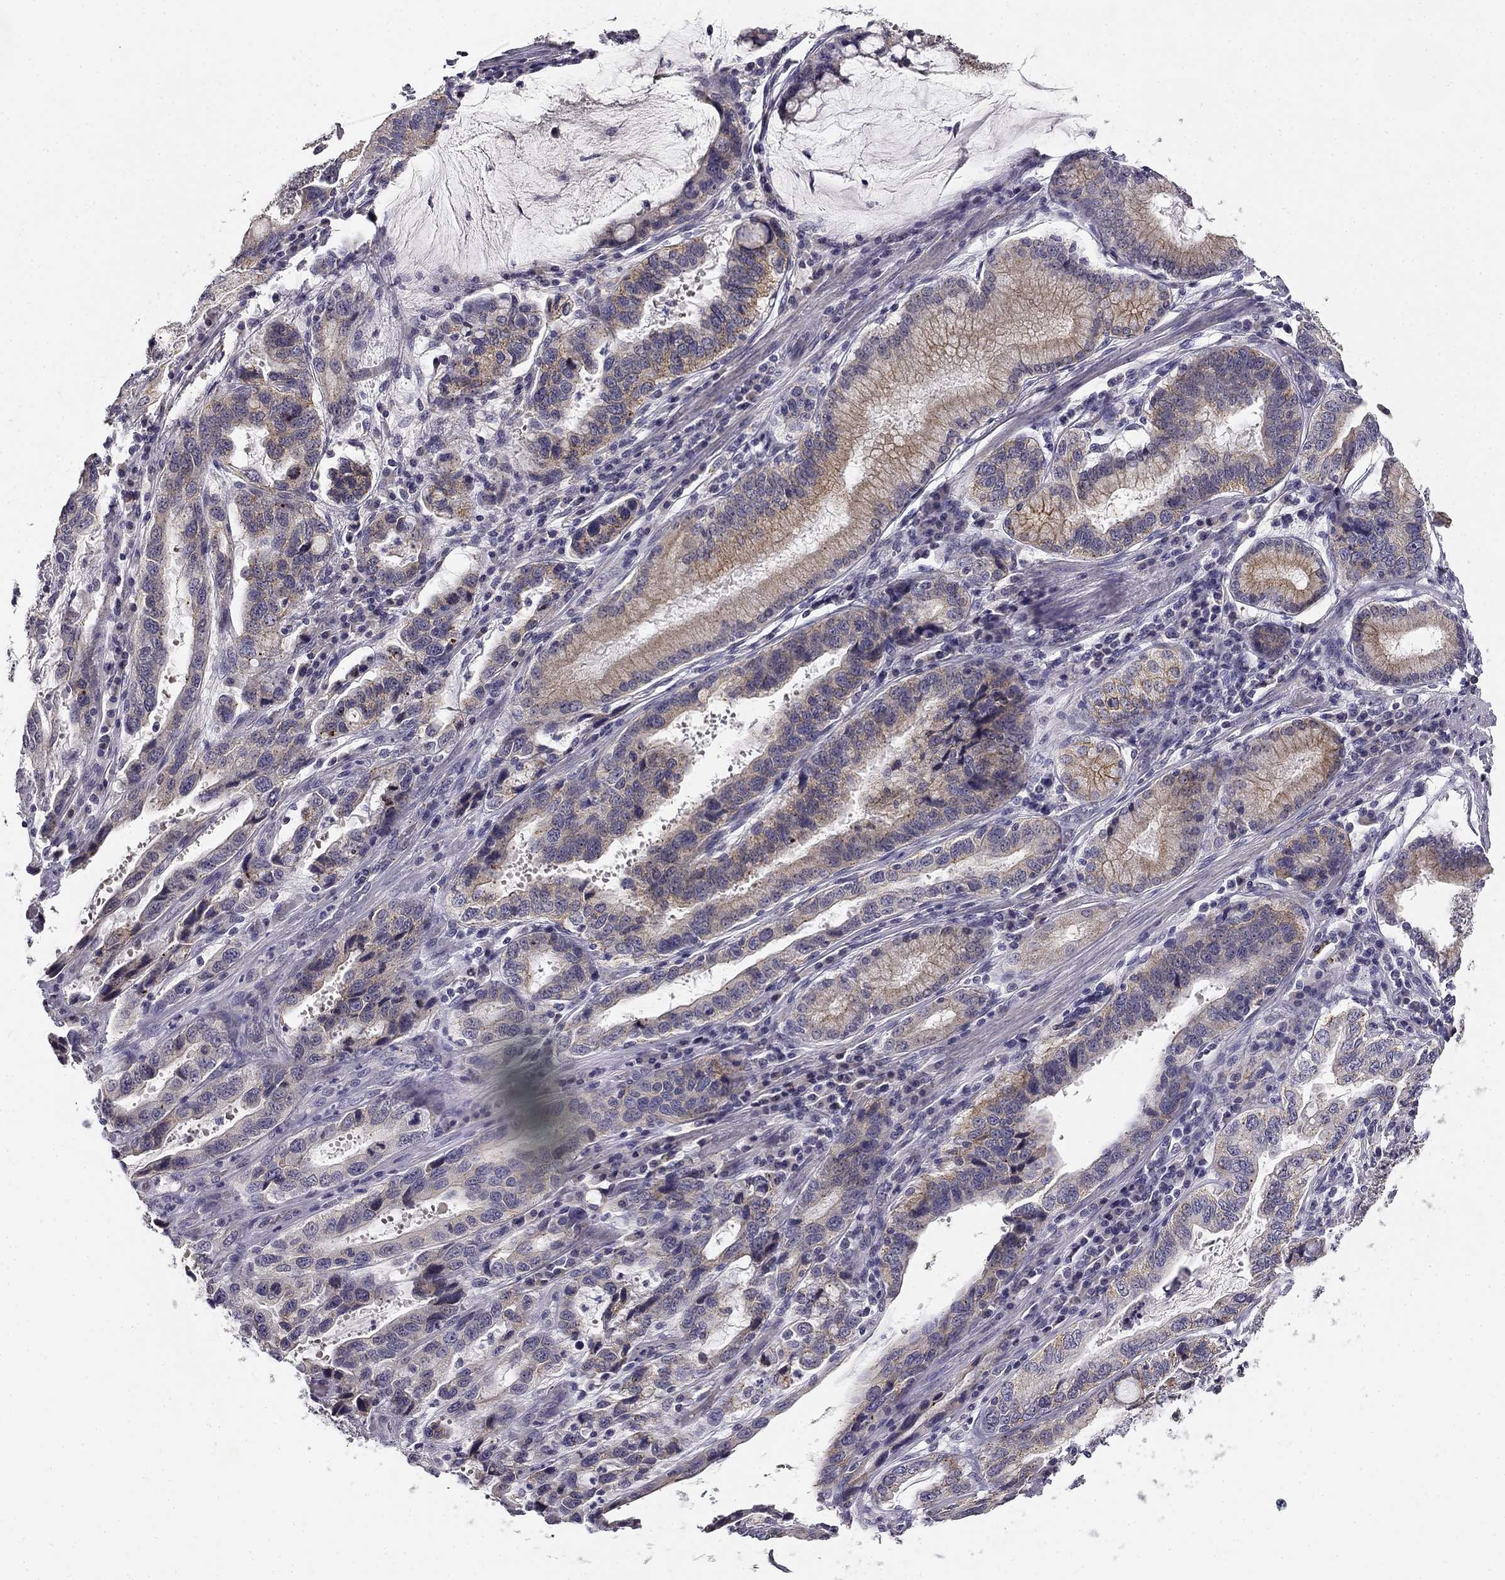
{"staining": {"intensity": "moderate", "quantity": "<25%", "location": "cytoplasmic/membranous"}, "tissue": "stomach cancer", "cell_type": "Tumor cells", "image_type": "cancer", "snomed": [{"axis": "morphology", "description": "Adenocarcinoma, NOS"}, {"axis": "topography", "description": "Stomach, lower"}], "caption": "There is low levels of moderate cytoplasmic/membranous staining in tumor cells of stomach cancer (adenocarcinoma), as demonstrated by immunohistochemical staining (brown color).", "gene": "CNR1", "patient": {"sex": "female", "age": 76}}